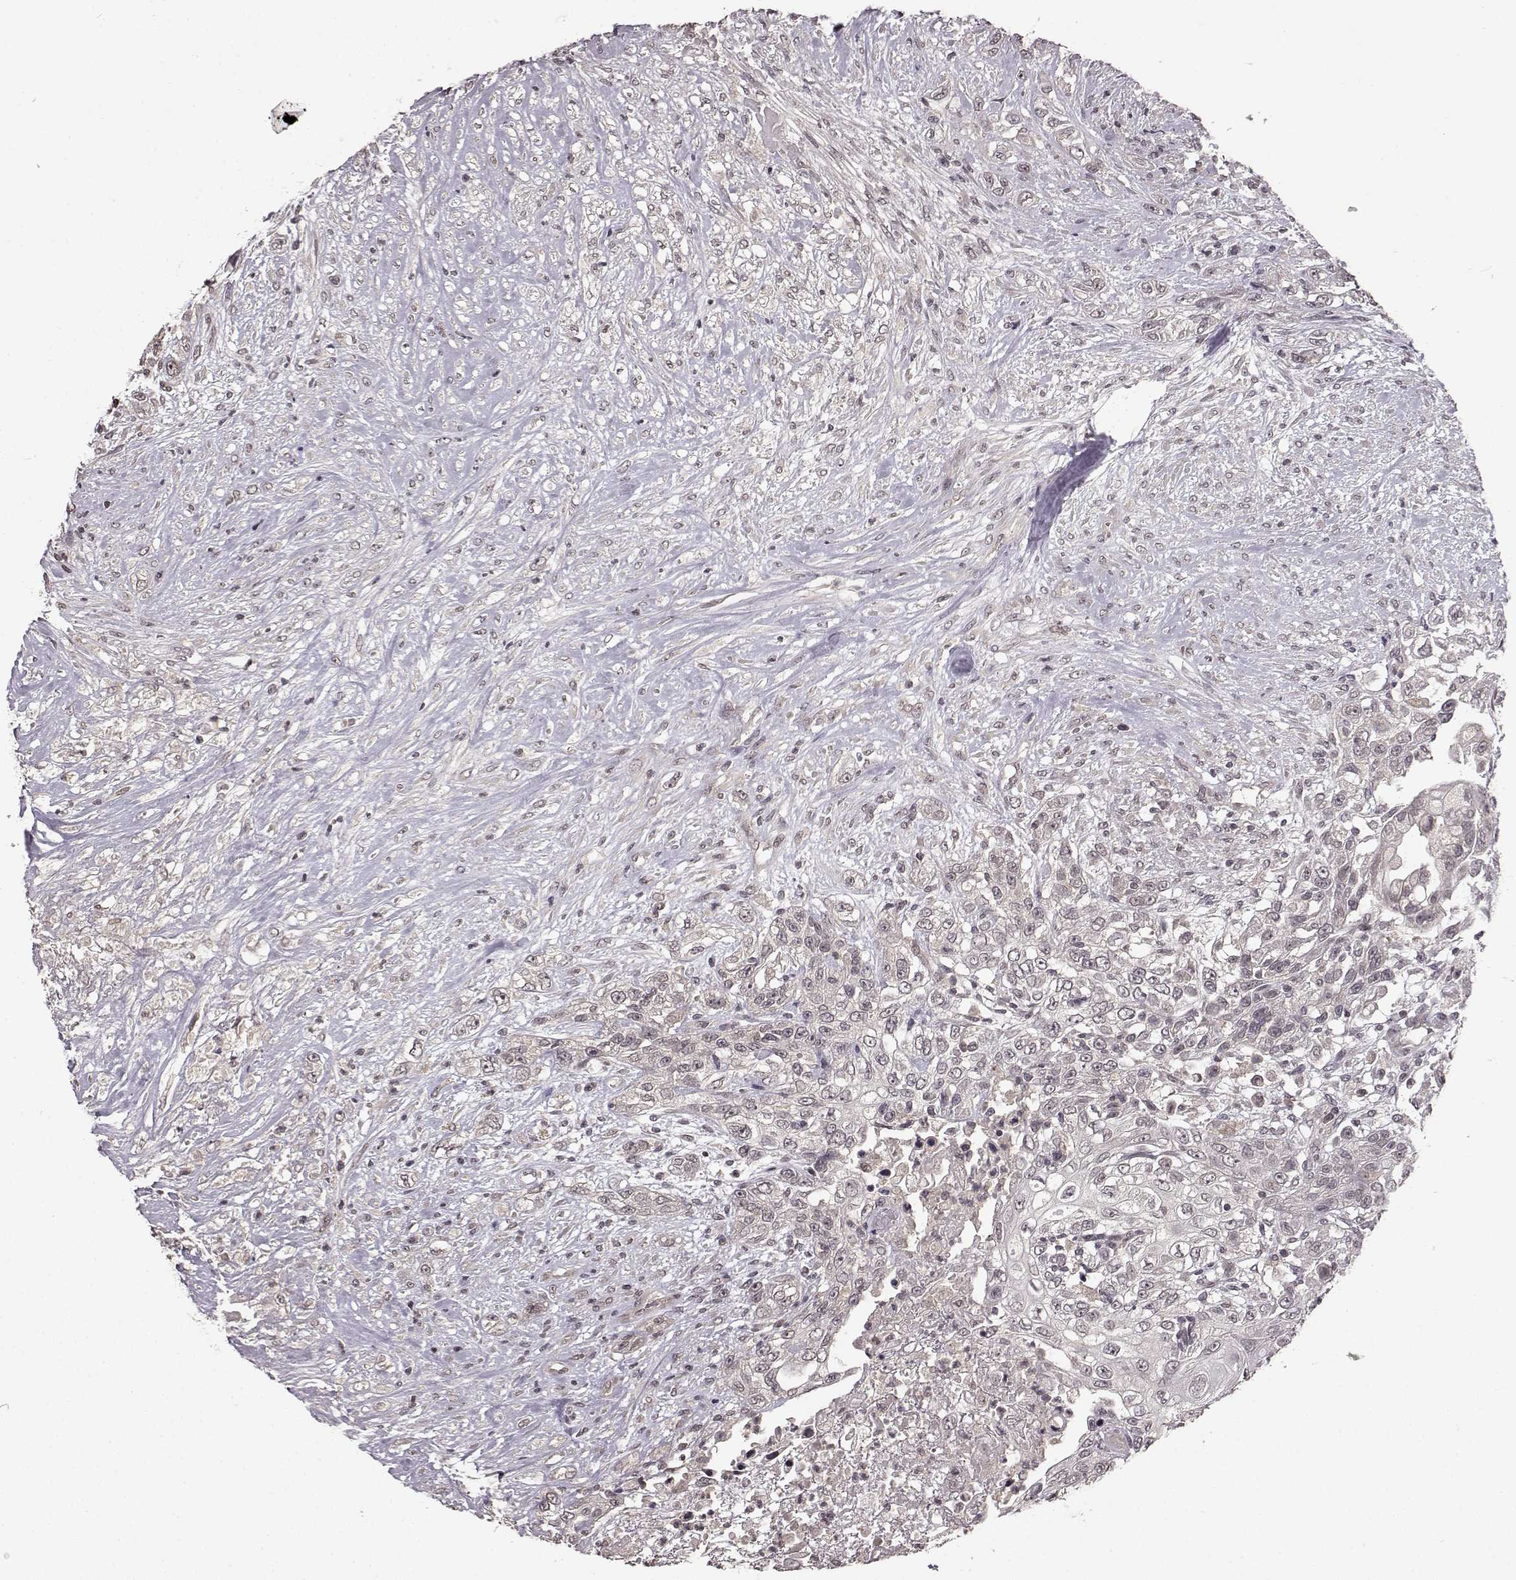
{"staining": {"intensity": "negative", "quantity": "none", "location": "none"}, "tissue": "urothelial cancer", "cell_type": "Tumor cells", "image_type": "cancer", "snomed": [{"axis": "morphology", "description": "Urothelial carcinoma, High grade"}, {"axis": "topography", "description": "Urinary bladder"}], "caption": "Urothelial carcinoma (high-grade) was stained to show a protein in brown. There is no significant positivity in tumor cells. (Immunohistochemistry, brightfield microscopy, high magnification).", "gene": "NTRK2", "patient": {"sex": "female", "age": 56}}